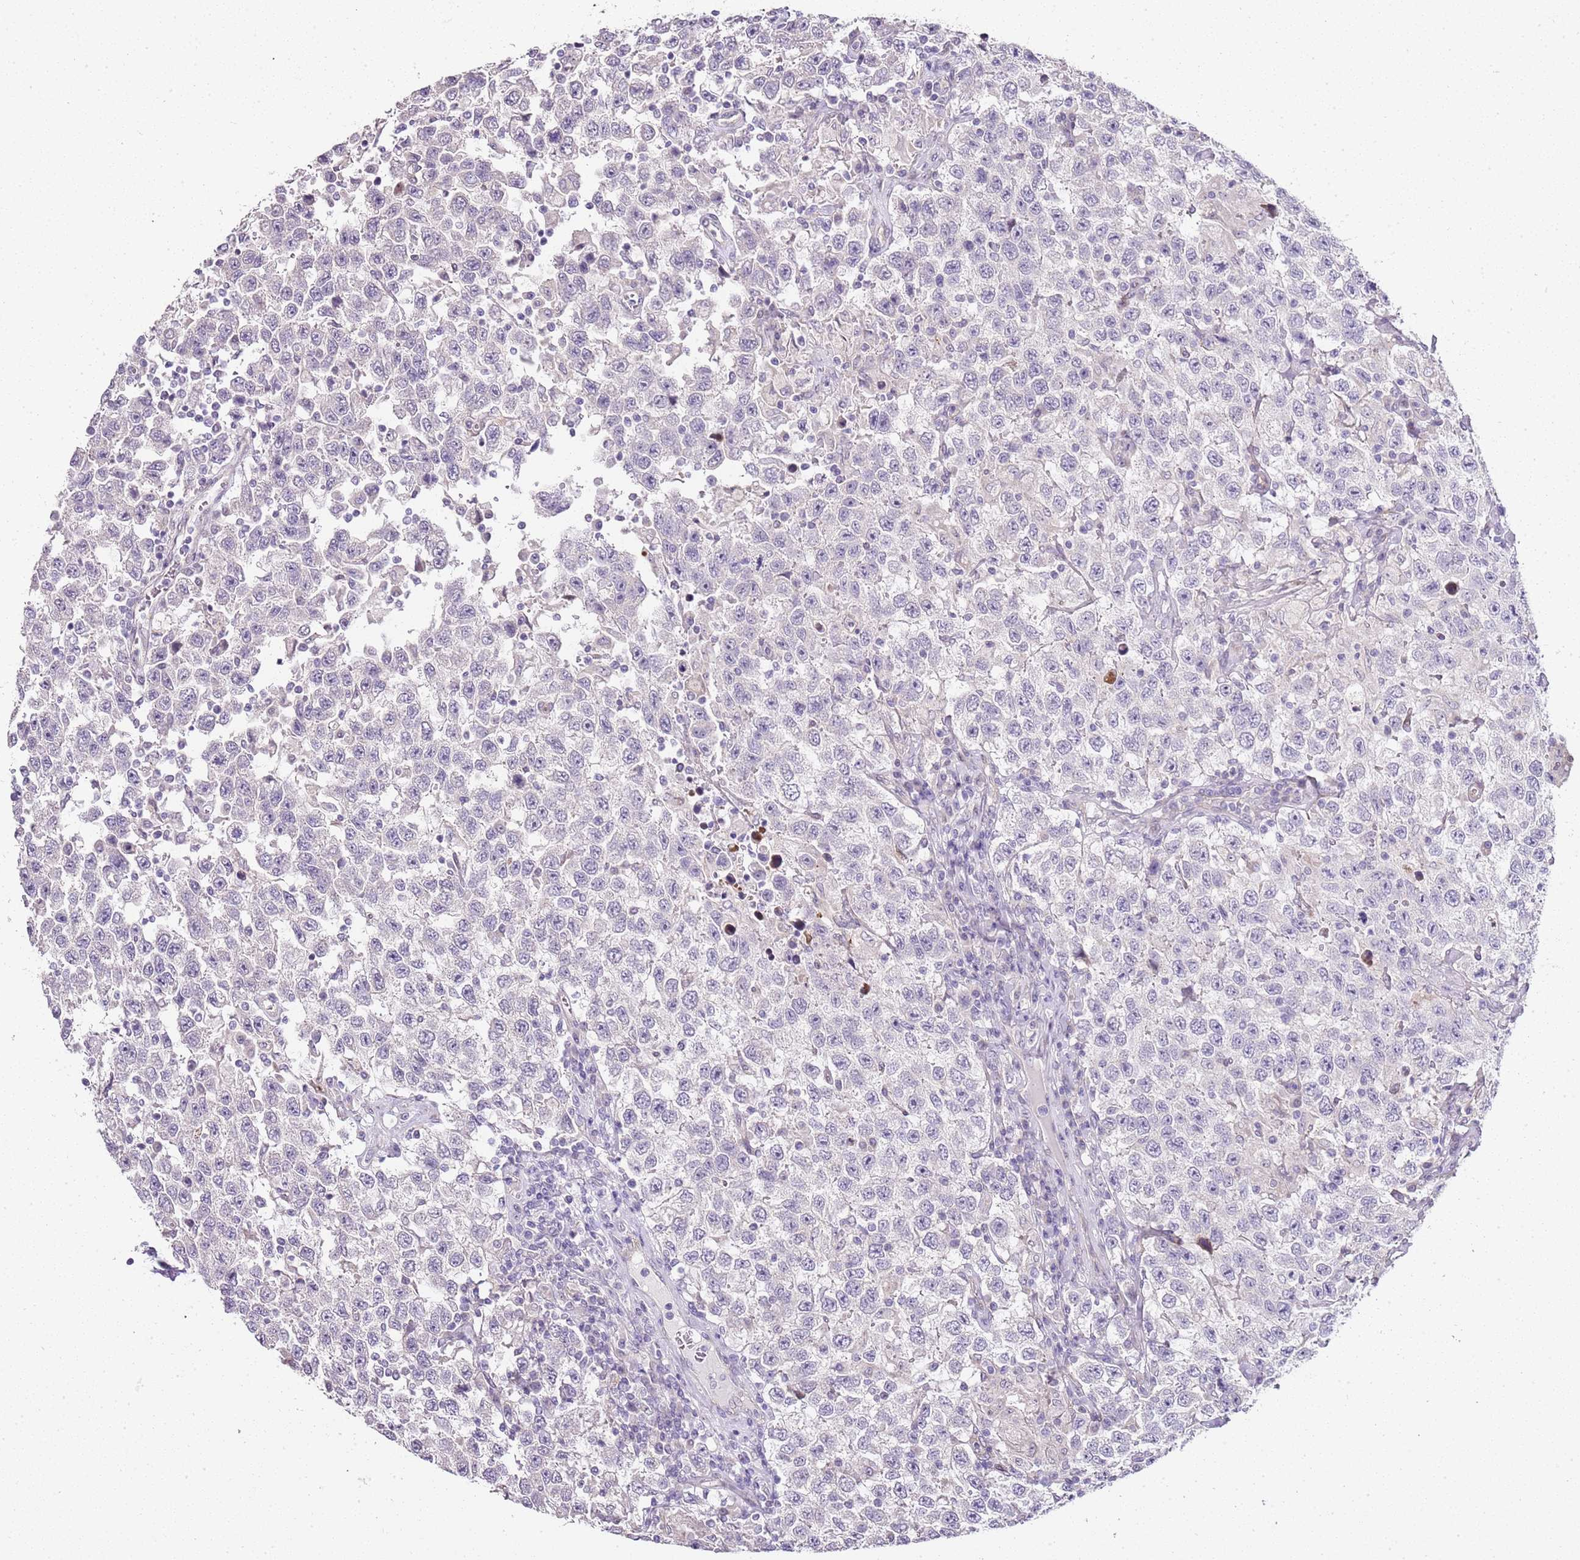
{"staining": {"intensity": "negative", "quantity": "none", "location": "none"}, "tissue": "testis cancer", "cell_type": "Tumor cells", "image_type": "cancer", "snomed": [{"axis": "morphology", "description": "Seminoma, NOS"}, {"axis": "topography", "description": "Testis"}], "caption": "DAB immunohistochemical staining of human testis seminoma displays no significant staining in tumor cells.", "gene": "TBC1D9", "patient": {"sex": "male", "age": 41}}